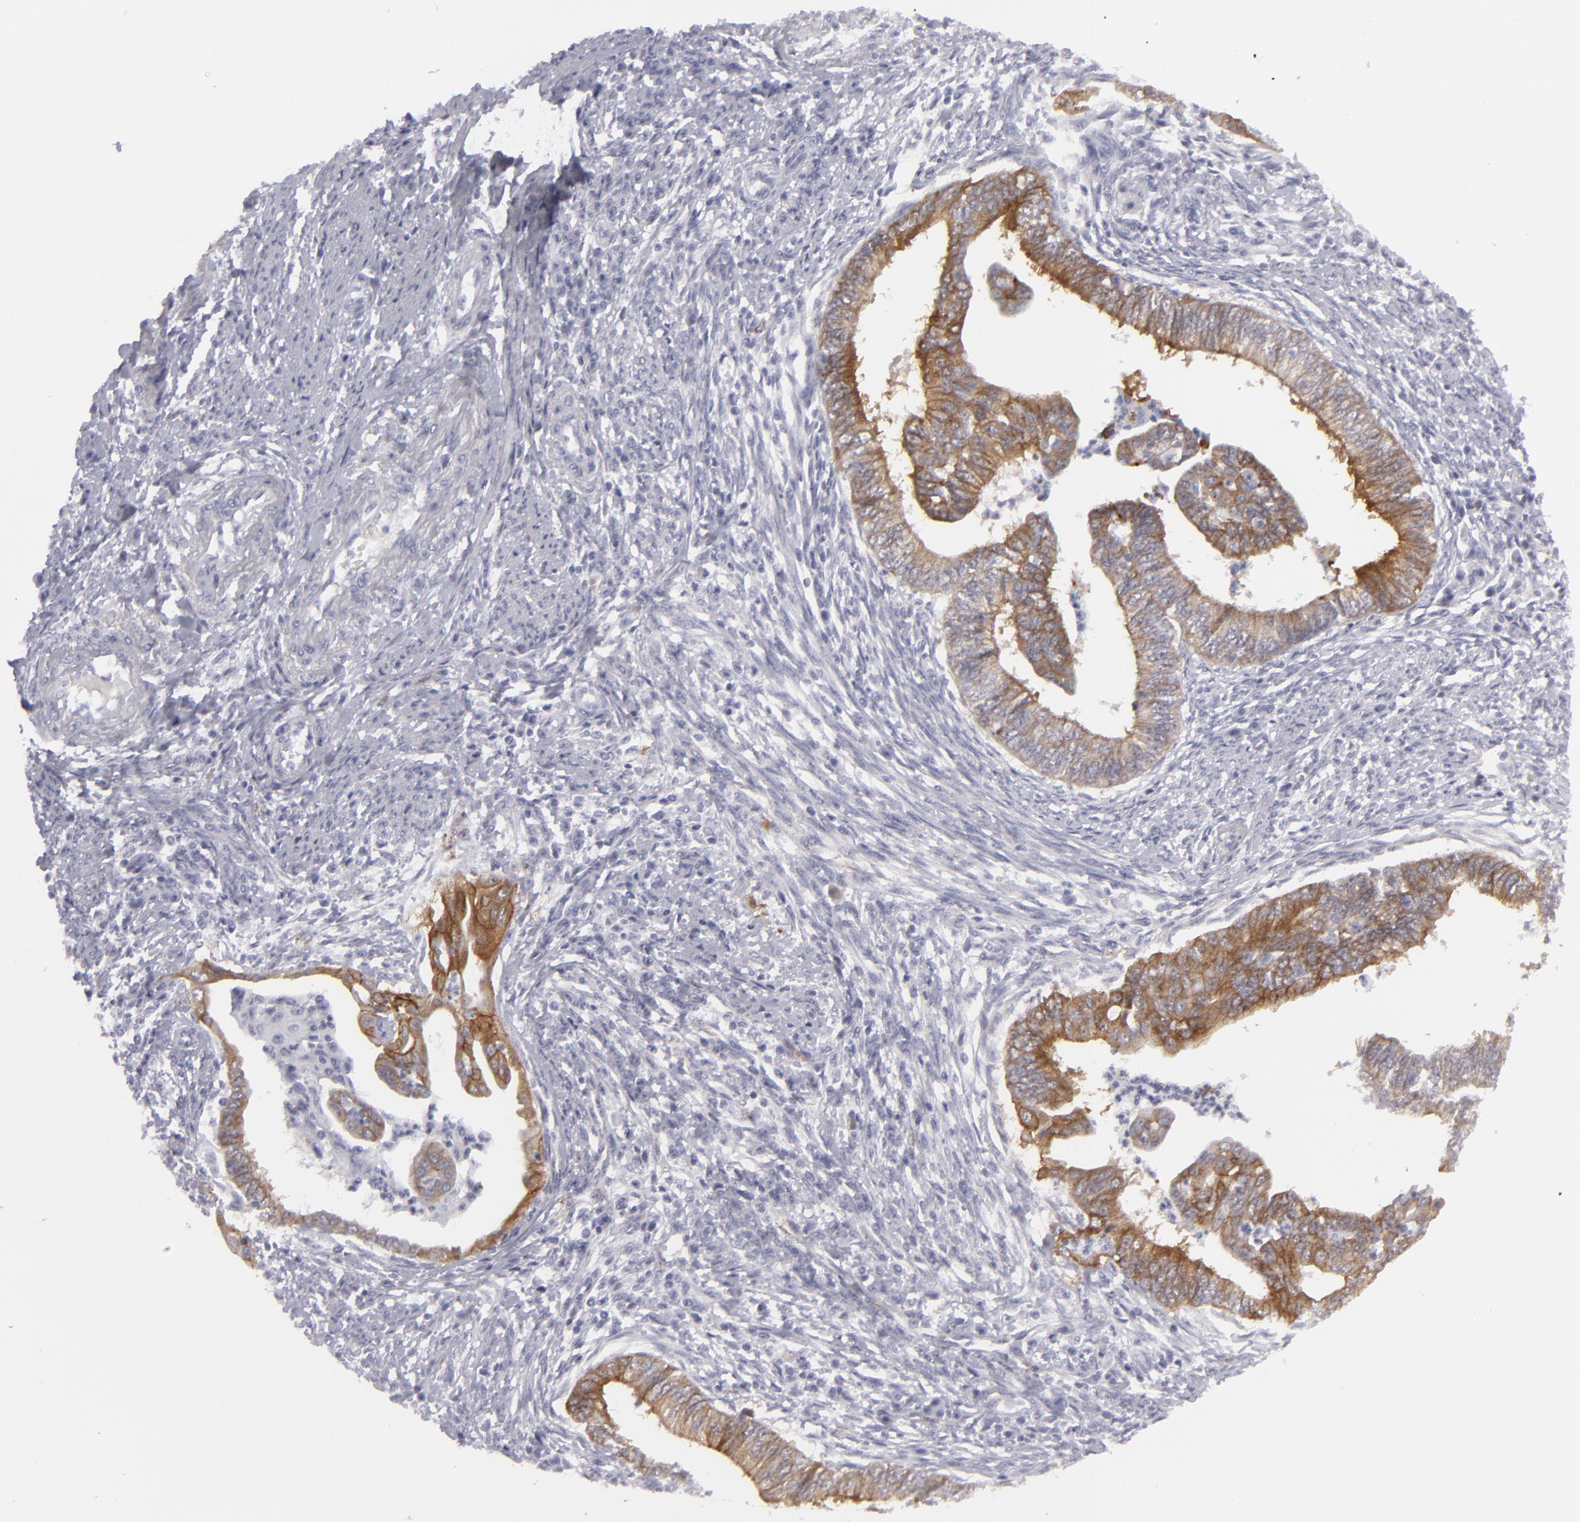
{"staining": {"intensity": "moderate", "quantity": "25%-75%", "location": "cytoplasmic/membranous"}, "tissue": "endometrial cancer", "cell_type": "Tumor cells", "image_type": "cancer", "snomed": [{"axis": "morphology", "description": "Adenocarcinoma, NOS"}, {"axis": "topography", "description": "Endometrium"}], "caption": "Adenocarcinoma (endometrial) stained with DAB IHC demonstrates medium levels of moderate cytoplasmic/membranous staining in about 25%-75% of tumor cells.", "gene": "JUP", "patient": {"sex": "female", "age": 66}}